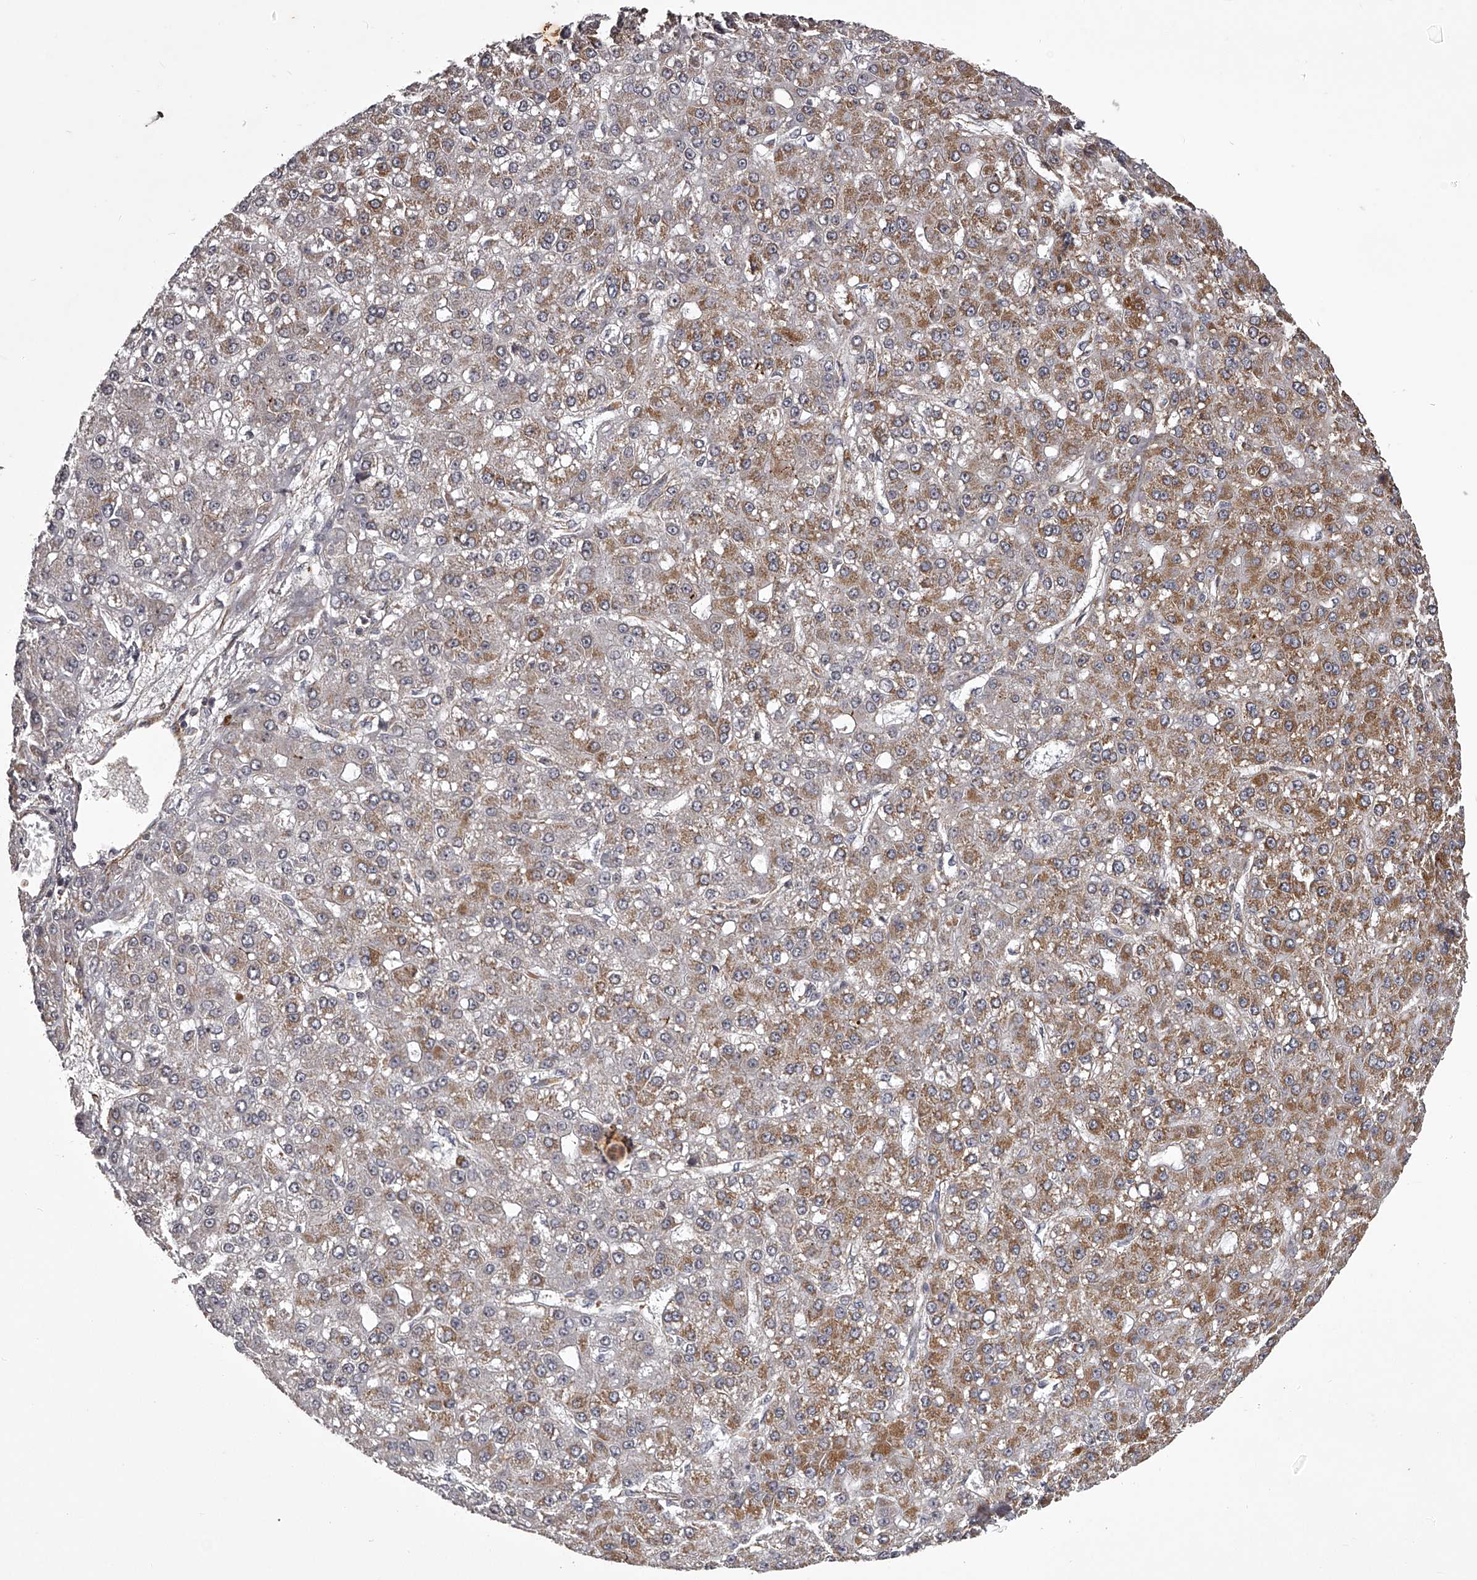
{"staining": {"intensity": "moderate", "quantity": ">75%", "location": "cytoplasmic/membranous"}, "tissue": "liver cancer", "cell_type": "Tumor cells", "image_type": "cancer", "snomed": [{"axis": "morphology", "description": "Carcinoma, Hepatocellular, NOS"}, {"axis": "topography", "description": "Liver"}], "caption": "Immunohistochemistry (DAB (3,3'-diaminobenzidine)) staining of human liver cancer (hepatocellular carcinoma) displays moderate cytoplasmic/membranous protein expression in about >75% of tumor cells. The staining was performed using DAB (3,3'-diaminobenzidine) to visualize the protein expression in brown, while the nuclei were stained in blue with hematoxylin (Magnification: 20x).", "gene": "RRP36", "patient": {"sex": "male", "age": 67}}